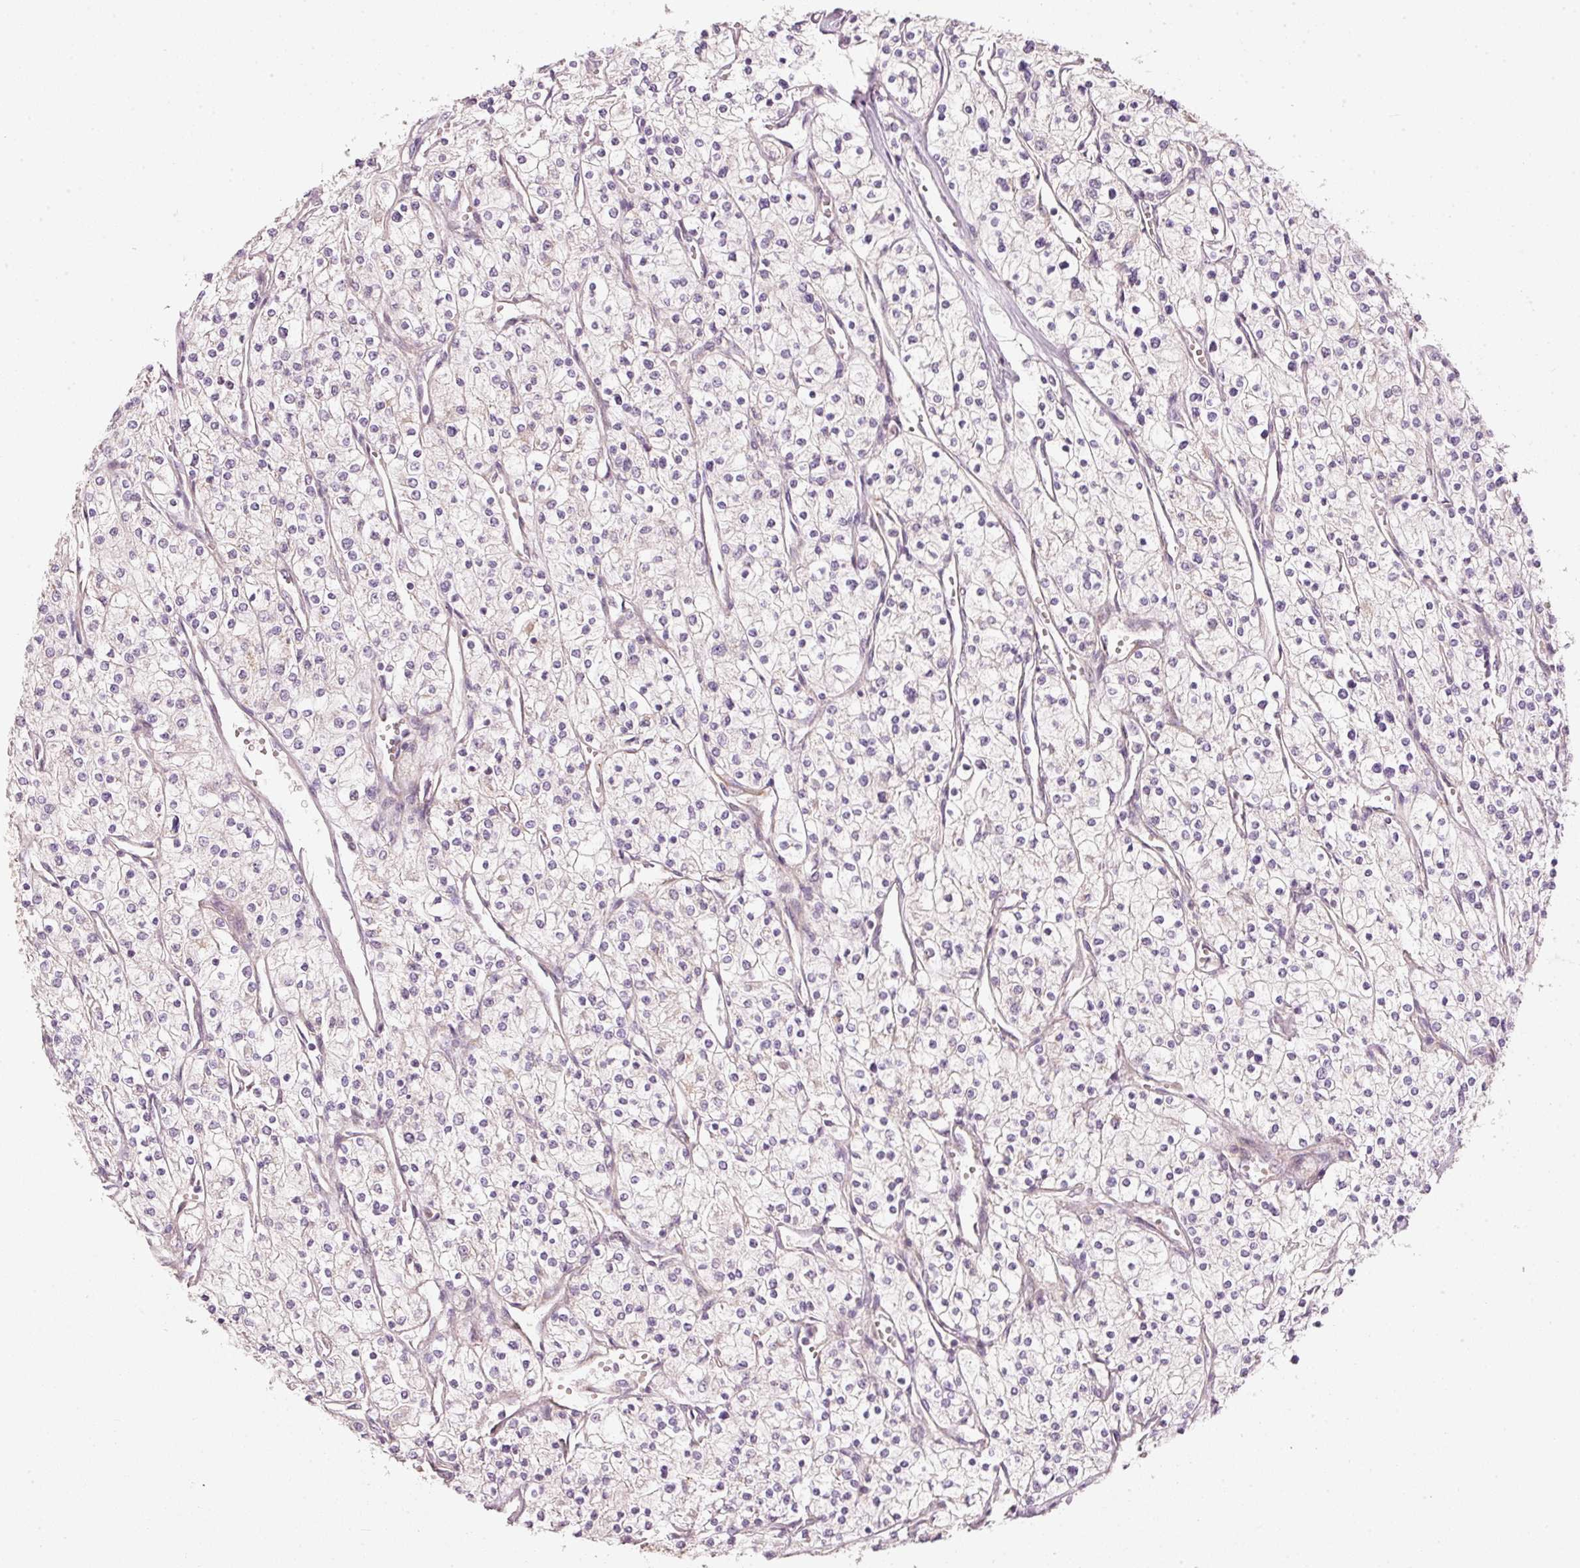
{"staining": {"intensity": "negative", "quantity": "none", "location": "none"}, "tissue": "renal cancer", "cell_type": "Tumor cells", "image_type": "cancer", "snomed": [{"axis": "morphology", "description": "Adenocarcinoma, NOS"}, {"axis": "topography", "description": "Kidney"}], "caption": "The photomicrograph displays no significant positivity in tumor cells of renal cancer (adenocarcinoma).", "gene": "ARHGAP22", "patient": {"sex": "male", "age": 80}}